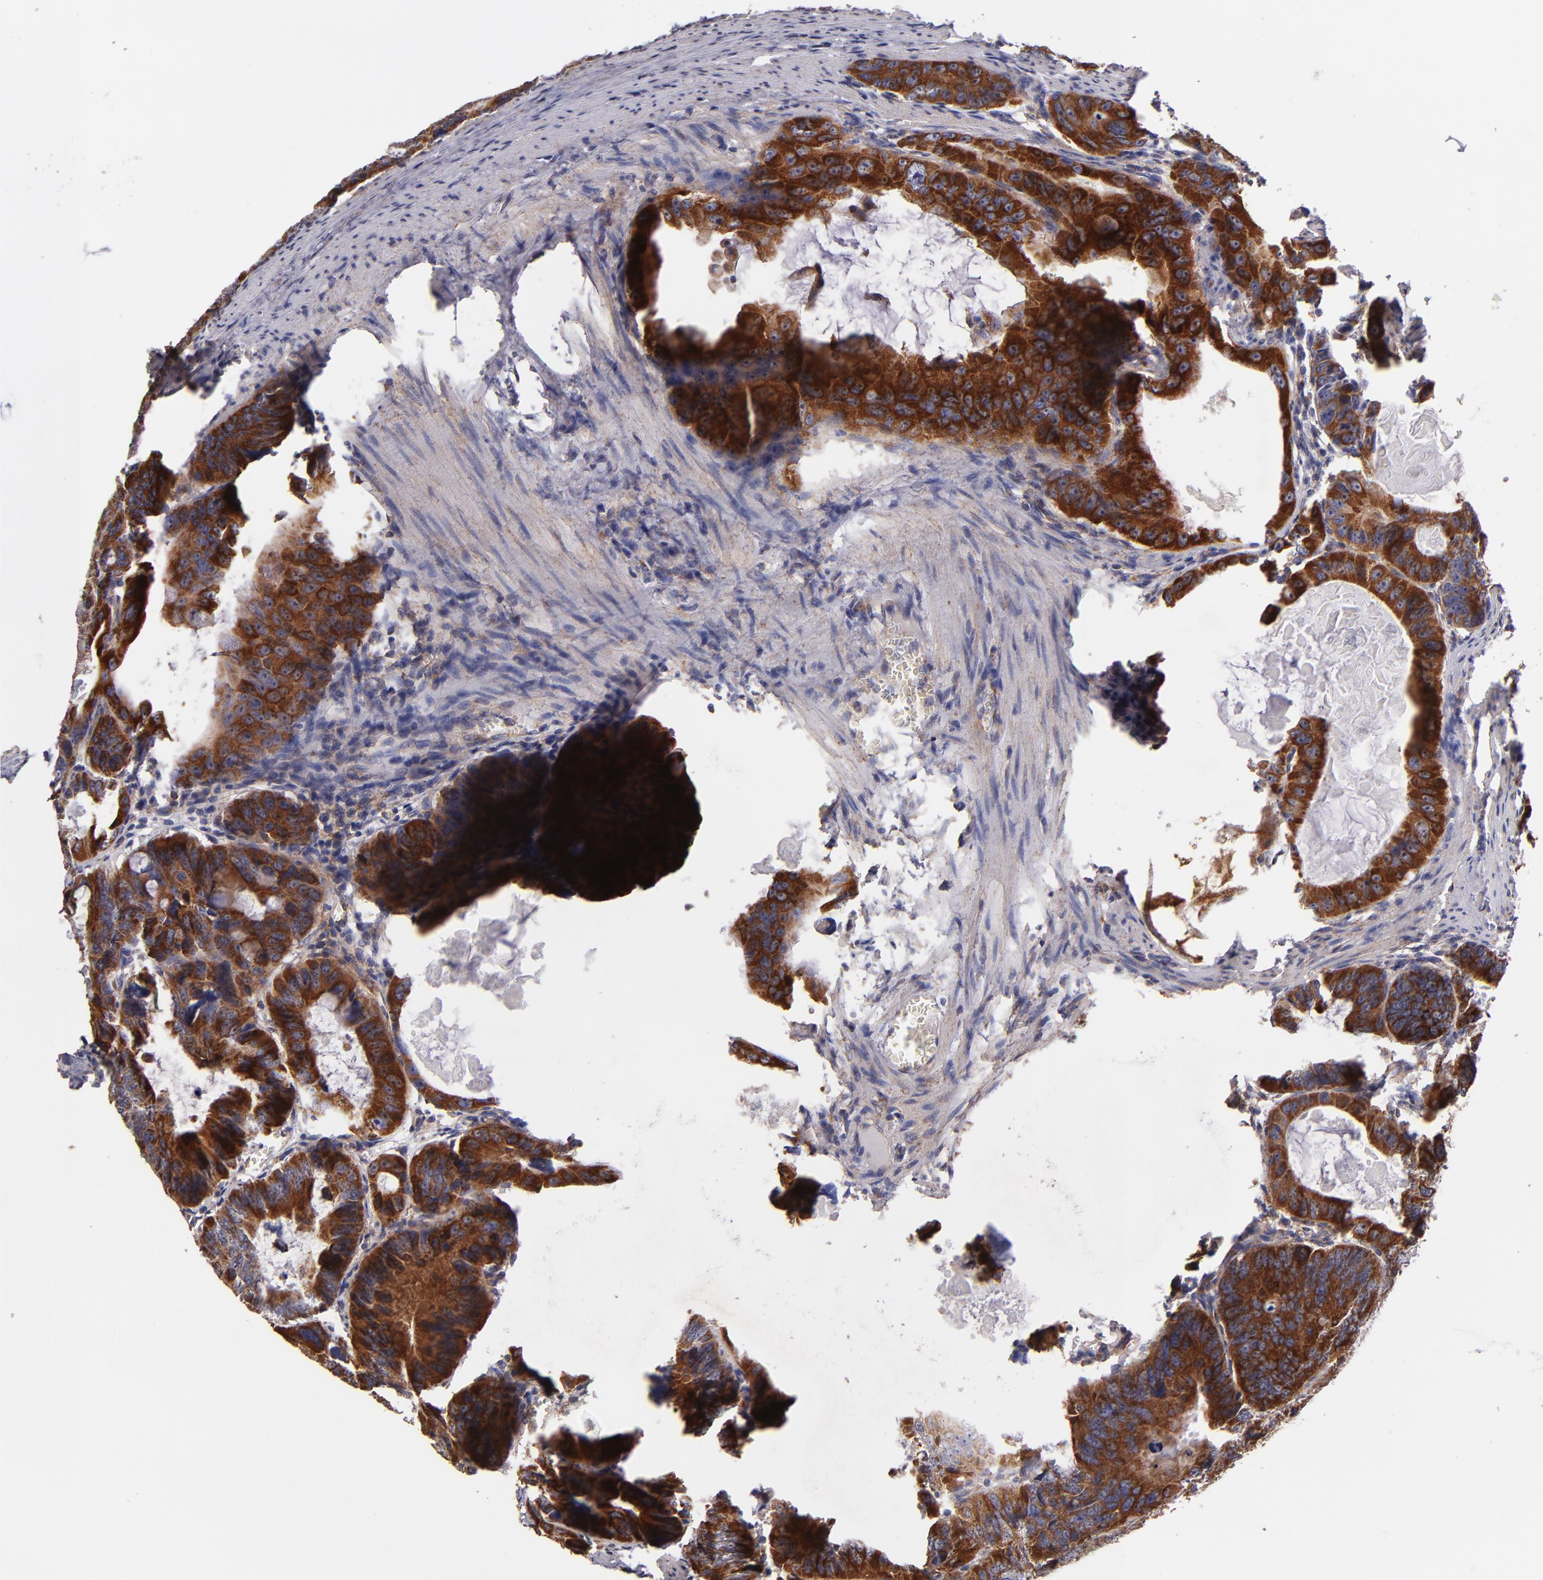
{"staining": {"intensity": "strong", "quantity": ">75%", "location": "cytoplasmic/membranous"}, "tissue": "colorectal cancer", "cell_type": "Tumor cells", "image_type": "cancer", "snomed": [{"axis": "morphology", "description": "Adenocarcinoma, NOS"}, {"axis": "topography", "description": "Colon"}], "caption": "IHC staining of colorectal cancer (adenocarcinoma), which shows high levels of strong cytoplasmic/membranous positivity in approximately >75% of tumor cells indicating strong cytoplasmic/membranous protein expression. The staining was performed using DAB (3,3'-diaminobenzidine) (brown) for protein detection and nuclei were counterstained in hematoxylin (blue).", "gene": "CLTA", "patient": {"sex": "female", "age": 55}}